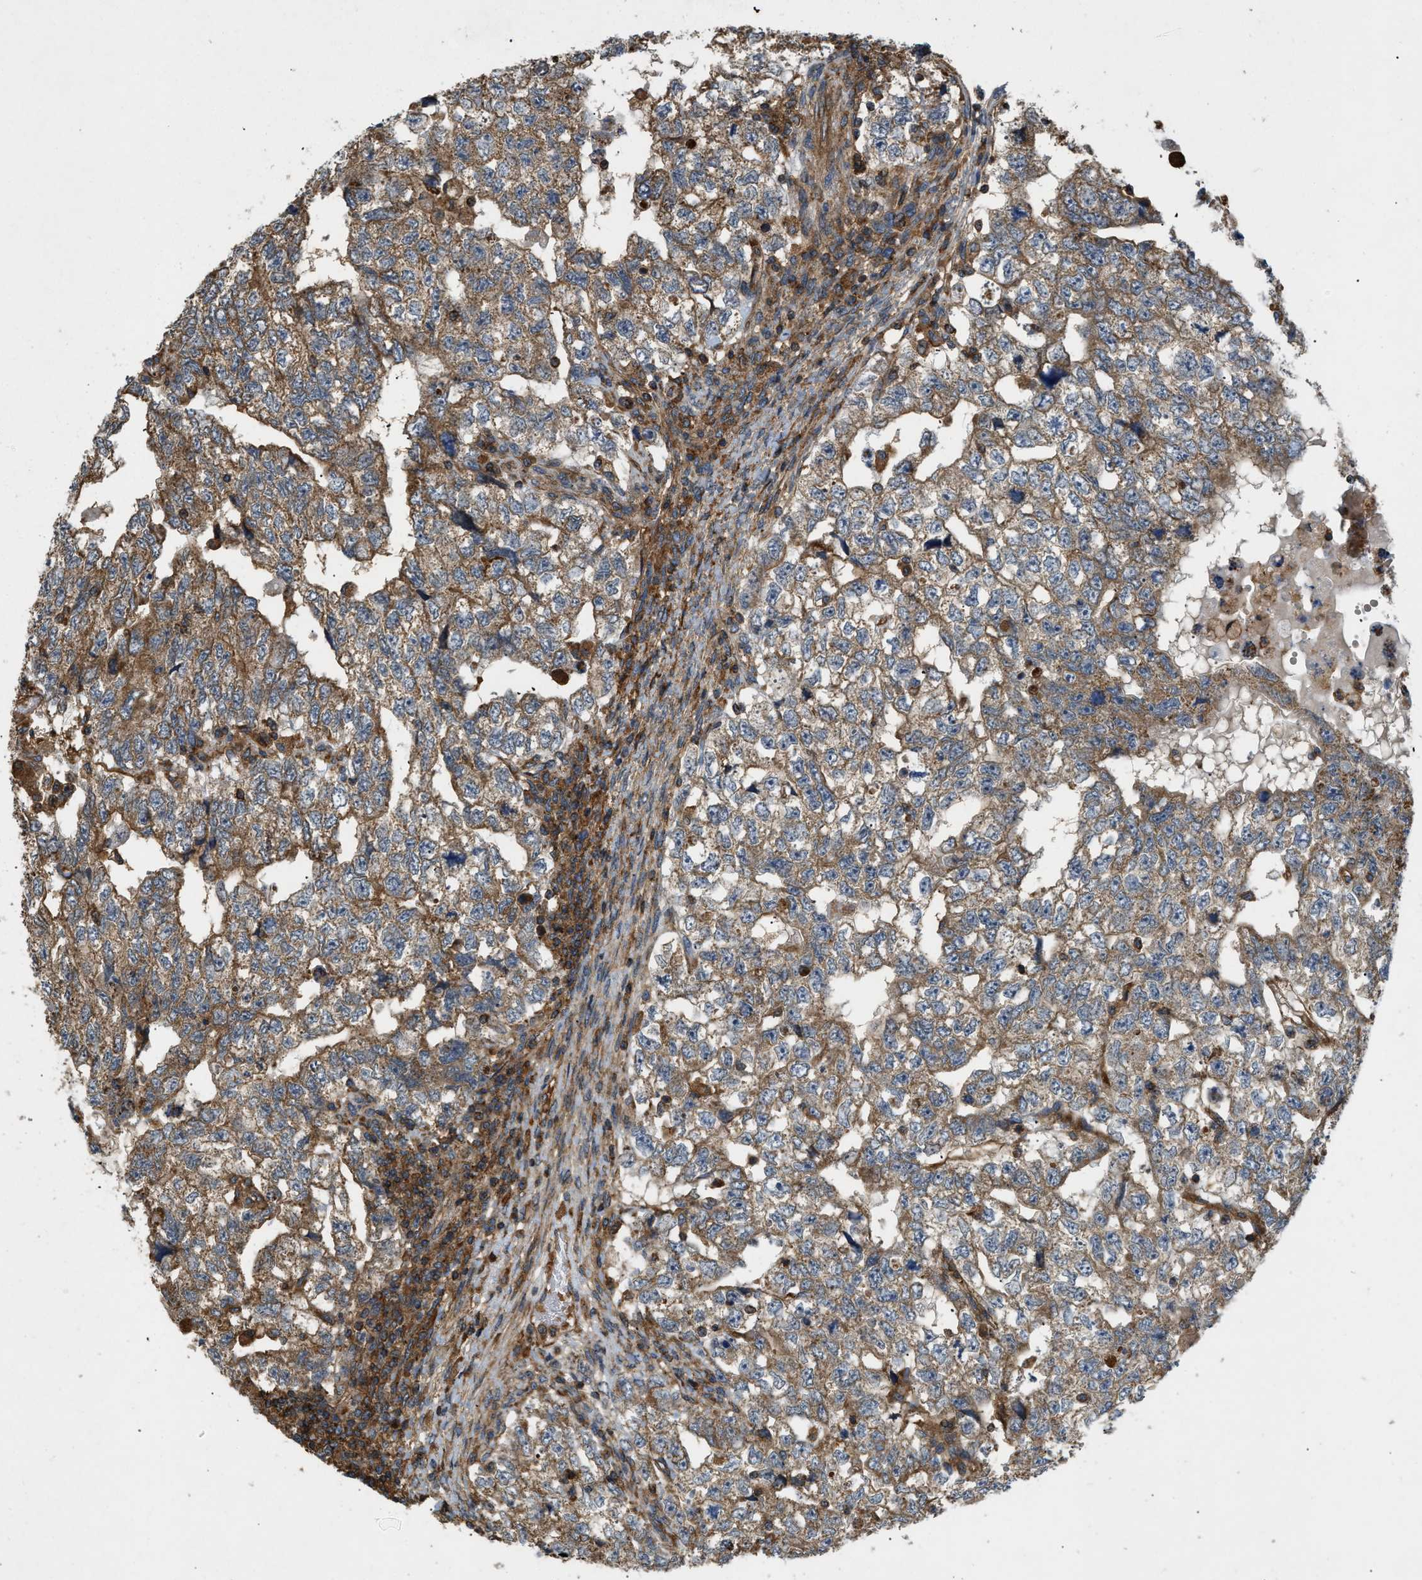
{"staining": {"intensity": "moderate", "quantity": ">75%", "location": "cytoplasmic/membranous"}, "tissue": "testis cancer", "cell_type": "Tumor cells", "image_type": "cancer", "snomed": [{"axis": "morphology", "description": "Carcinoma, Embryonal, NOS"}, {"axis": "topography", "description": "Testis"}], "caption": "DAB (3,3'-diaminobenzidine) immunohistochemical staining of testis embryonal carcinoma exhibits moderate cytoplasmic/membranous protein staining in about >75% of tumor cells. (Stains: DAB in brown, nuclei in blue, Microscopy: brightfield microscopy at high magnification).", "gene": "GNB4", "patient": {"sex": "male", "age": 36}}